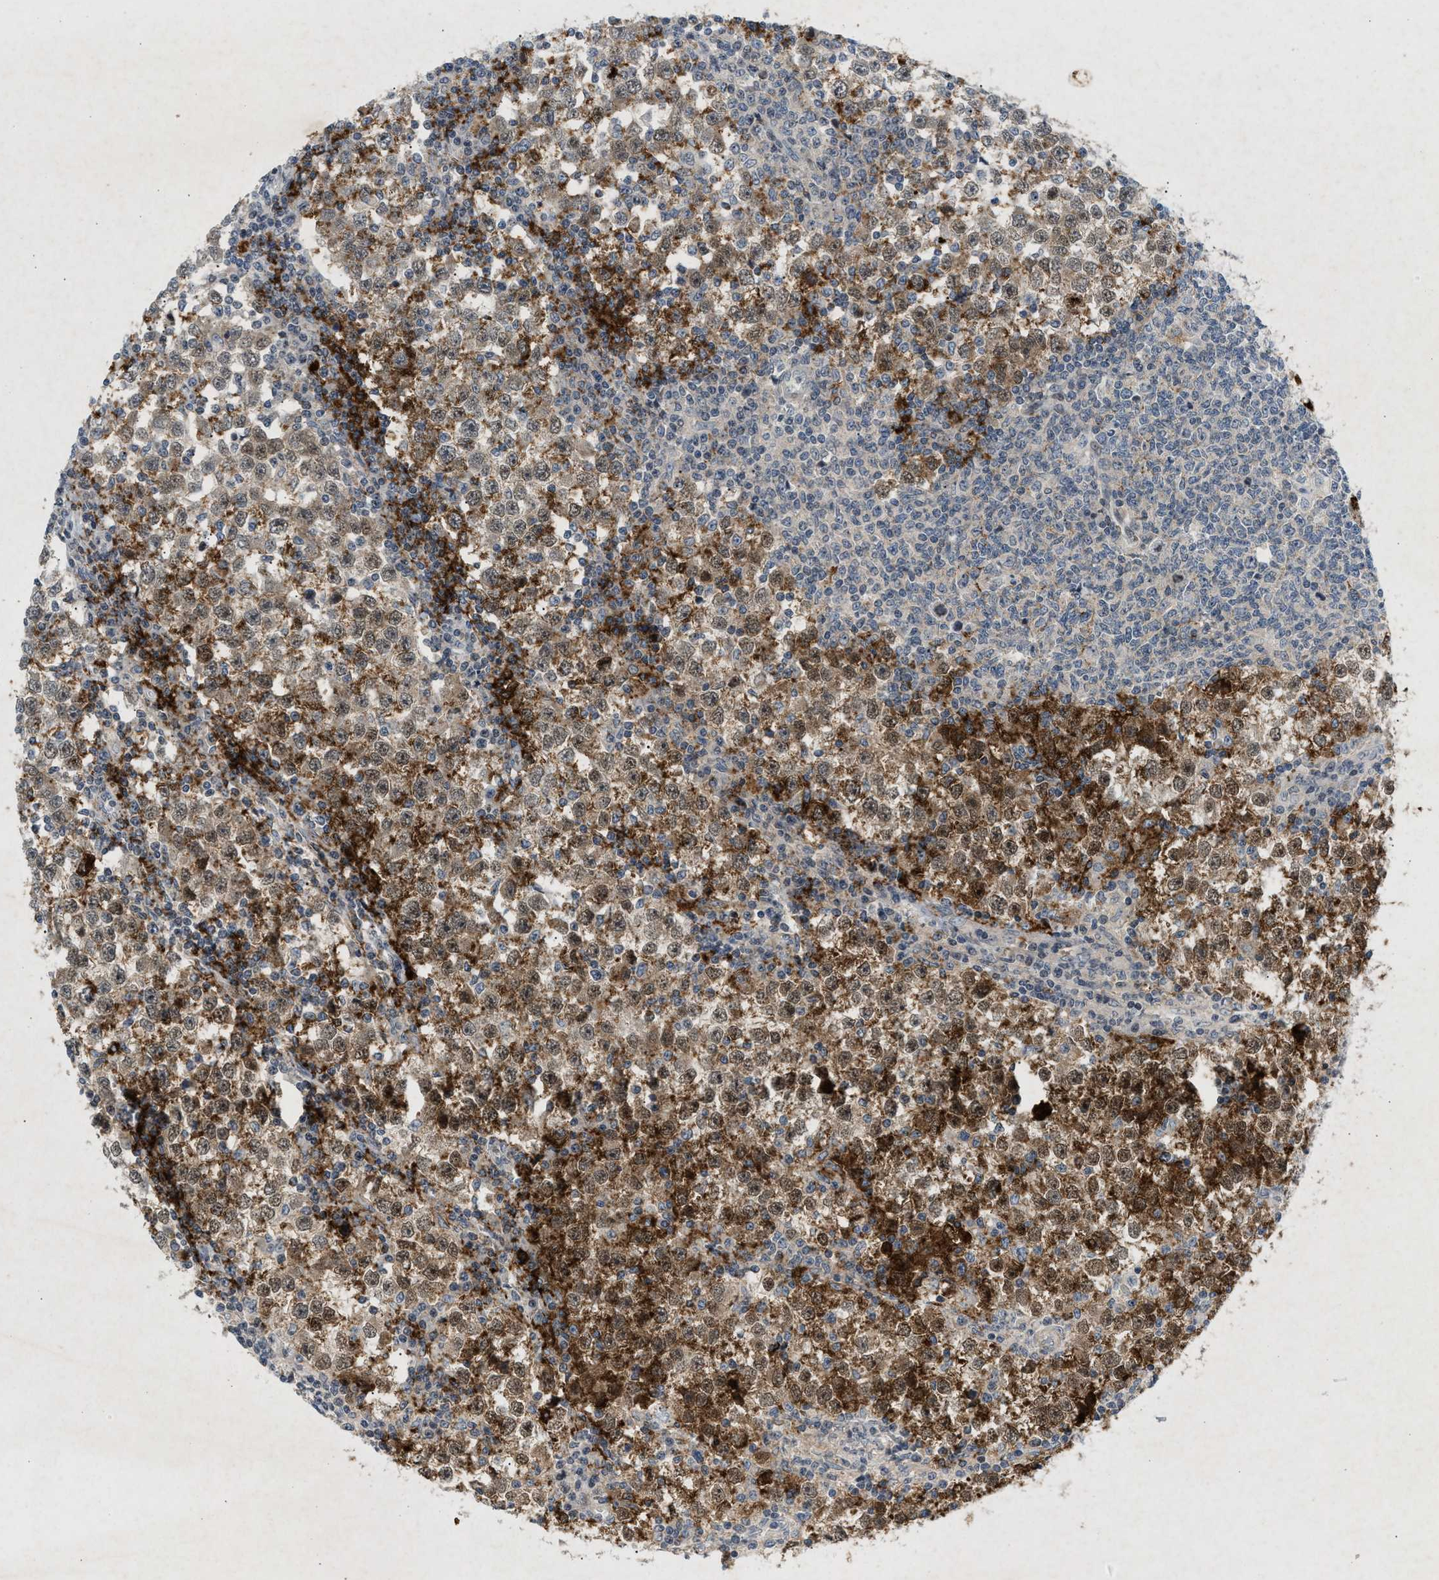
{"staining": {"intensity": "moderate", "quantity": ">75%", "location": "cytoplasmic/membranous,nuclear"}, "tissue": "testis cancer", "cell_type": "Tumor cells", "image_type": "cancer", "snomed": [{"axis": "morphology", "description": "Seminoma, NOS"}, {"axis": "topography", "description": "Testis"}], "caption": "Immunohistochemistry (IHC) of human testis cancer (seminoma) reveals medium levels of moderate cytoplasmic/membranous and nuclear positivity in approximately >75% of tumor cells.", "gene": "ZPR1", "patient": {"sex": "male", "age": 65}}